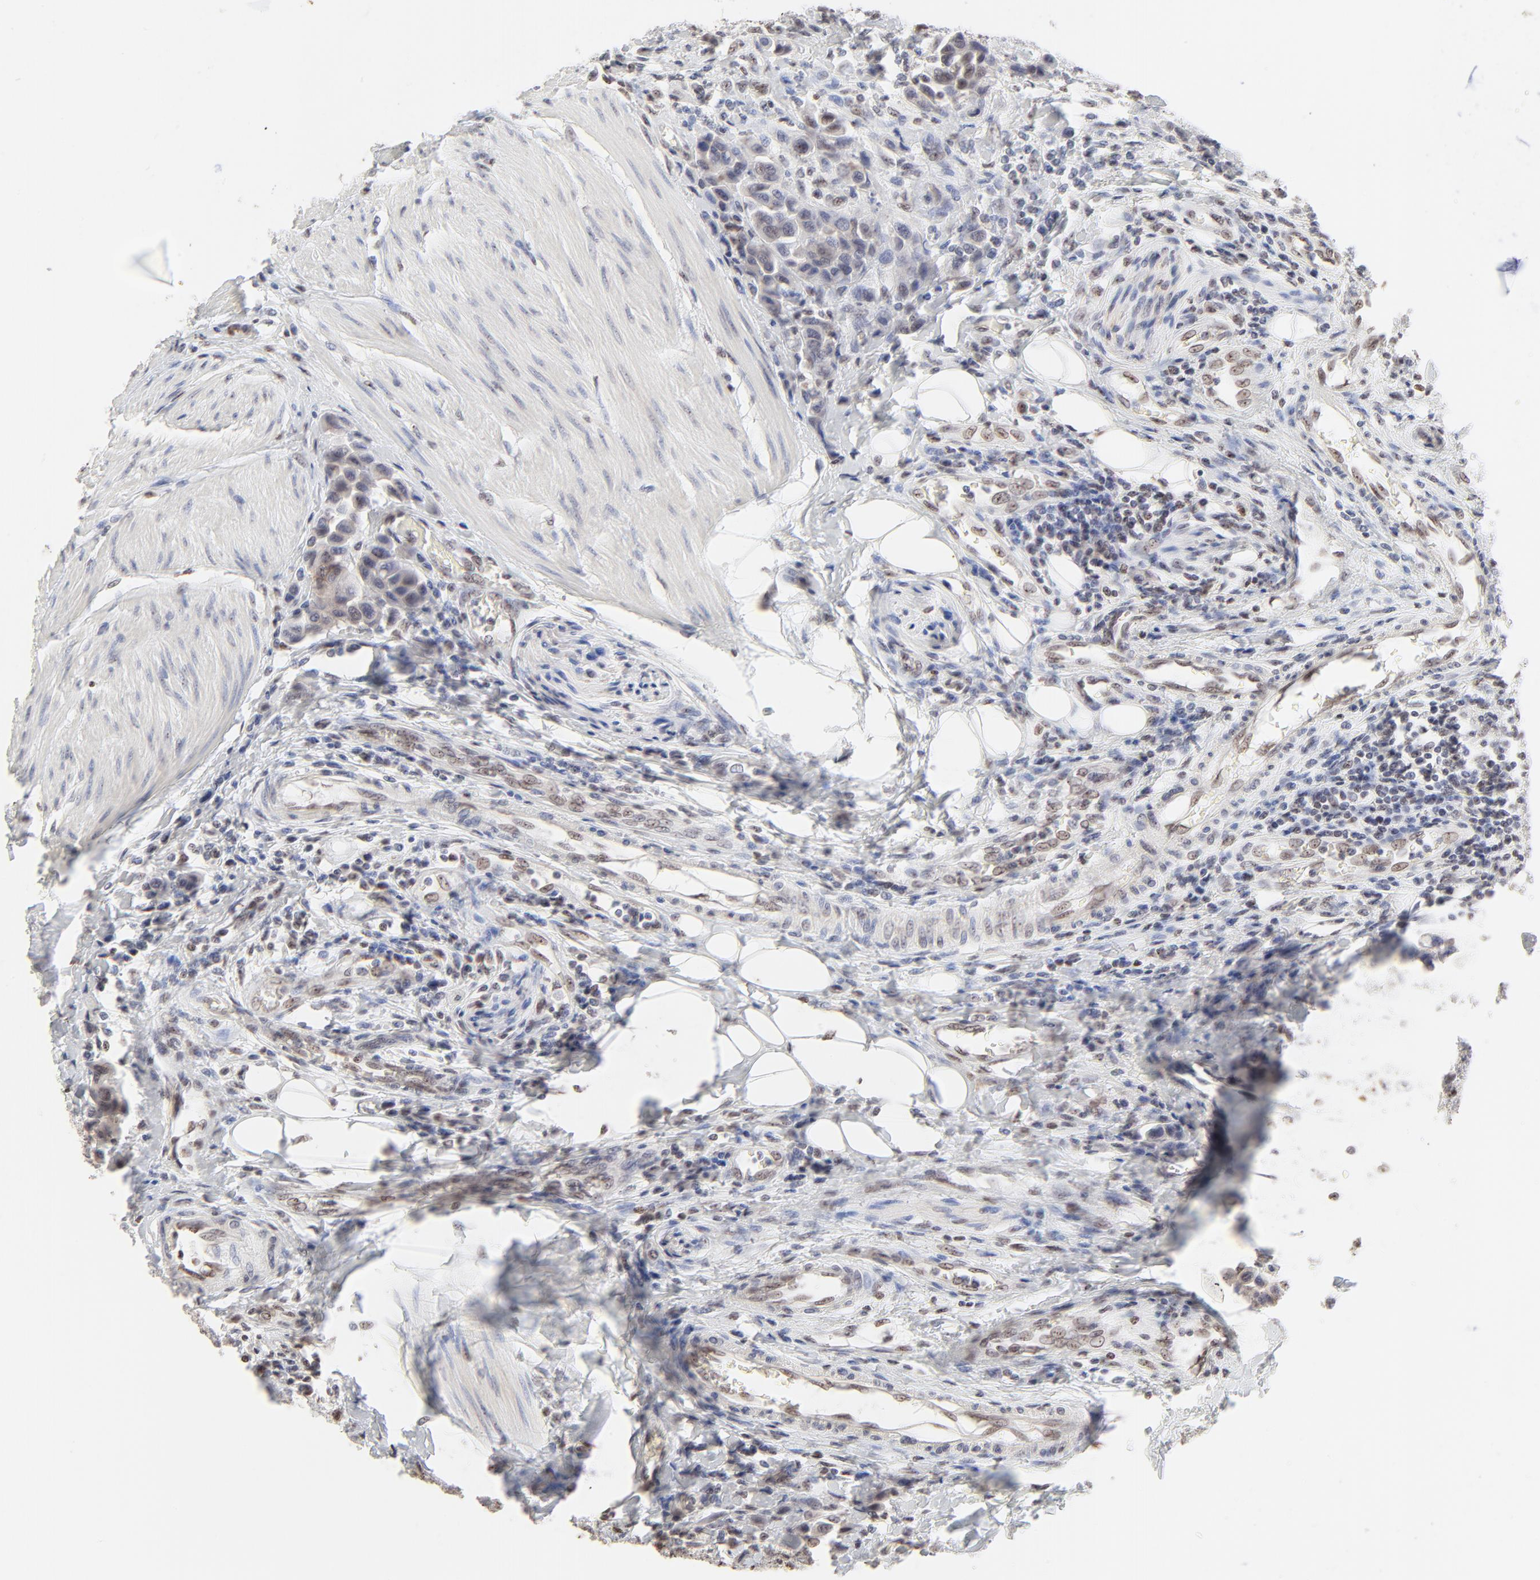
{"staining": {"intensity": "negative", "quantity": "none", "location": "none"}, "tissue": "urothelial cancer", "cell_type": "Tumor cells", "image_type": "cancer", "snomed": [{"axis": "morphology", "description": "Urothelial carcinoma, High grade"}, {"axis": "topography", "description": "Urinary bladder"}], "caption": "IHC histopathology image of human urothelial cancer stained for a protein (brown), which shows no staining in tumor cells.", "gene": "NFIL3", "patient": {"sex": "male", "age": 50}}